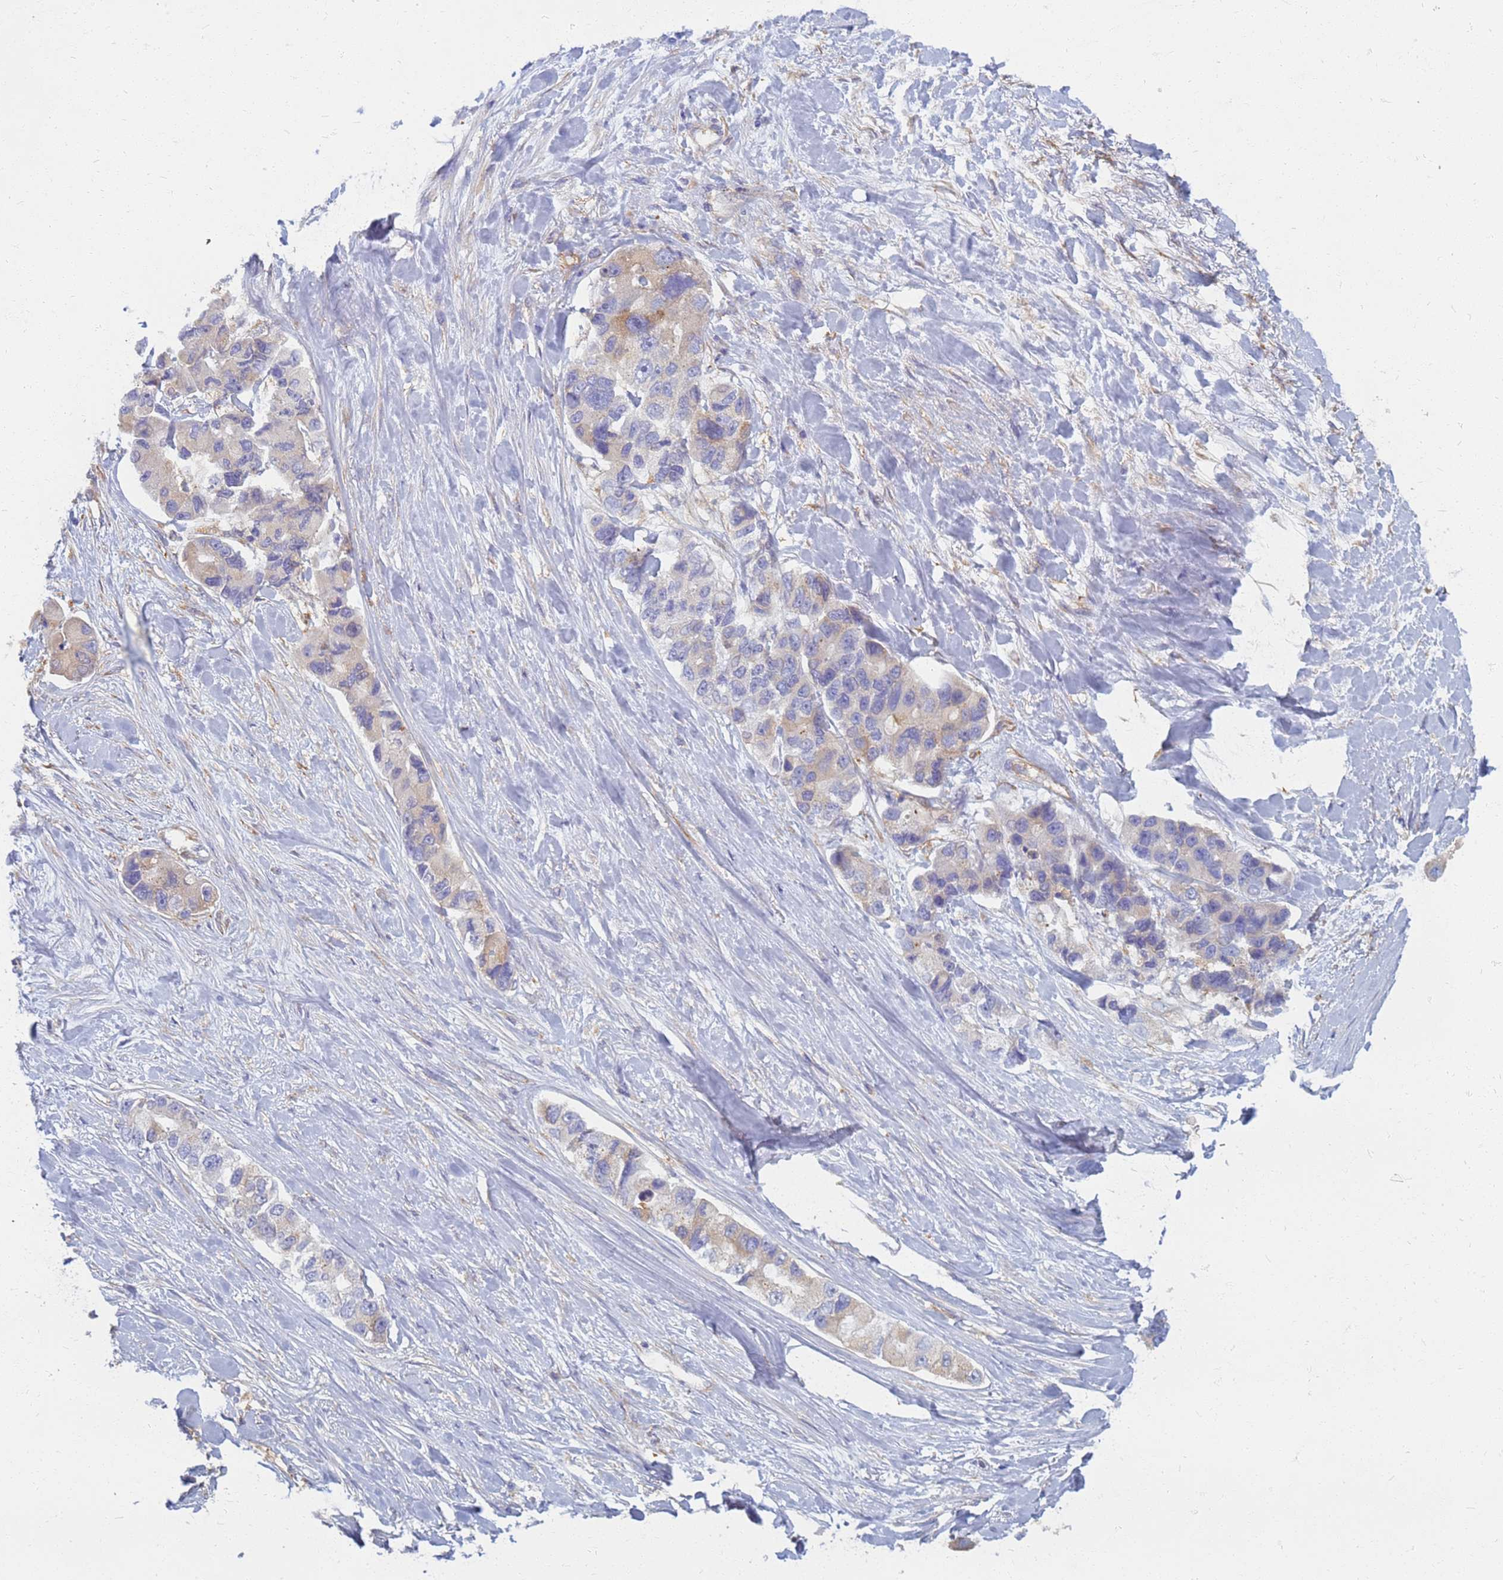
{"staining": {"intensity": "weak", "quantity": "25%-75%", "location": "cytoplasmic/membranous"}, "tissue": "lung cancer", "cell_type": "Tumor cells", "image_type": "cancer", "snomed": [{"axis": "morphology", "description": "Adenocarcinoma, NOS"}, {"axis": "topography", "description": "Lung"}], "caption": "Approximately 25%-75% of tumor cells in lung cancer (adenocarcinoma) exhibit weak cytoplasmic/membranous protein positivity as visualized by brown immunohistochemical staining.", "gene": "EEA1", "patient": {"sex": "female", "age": 54}}